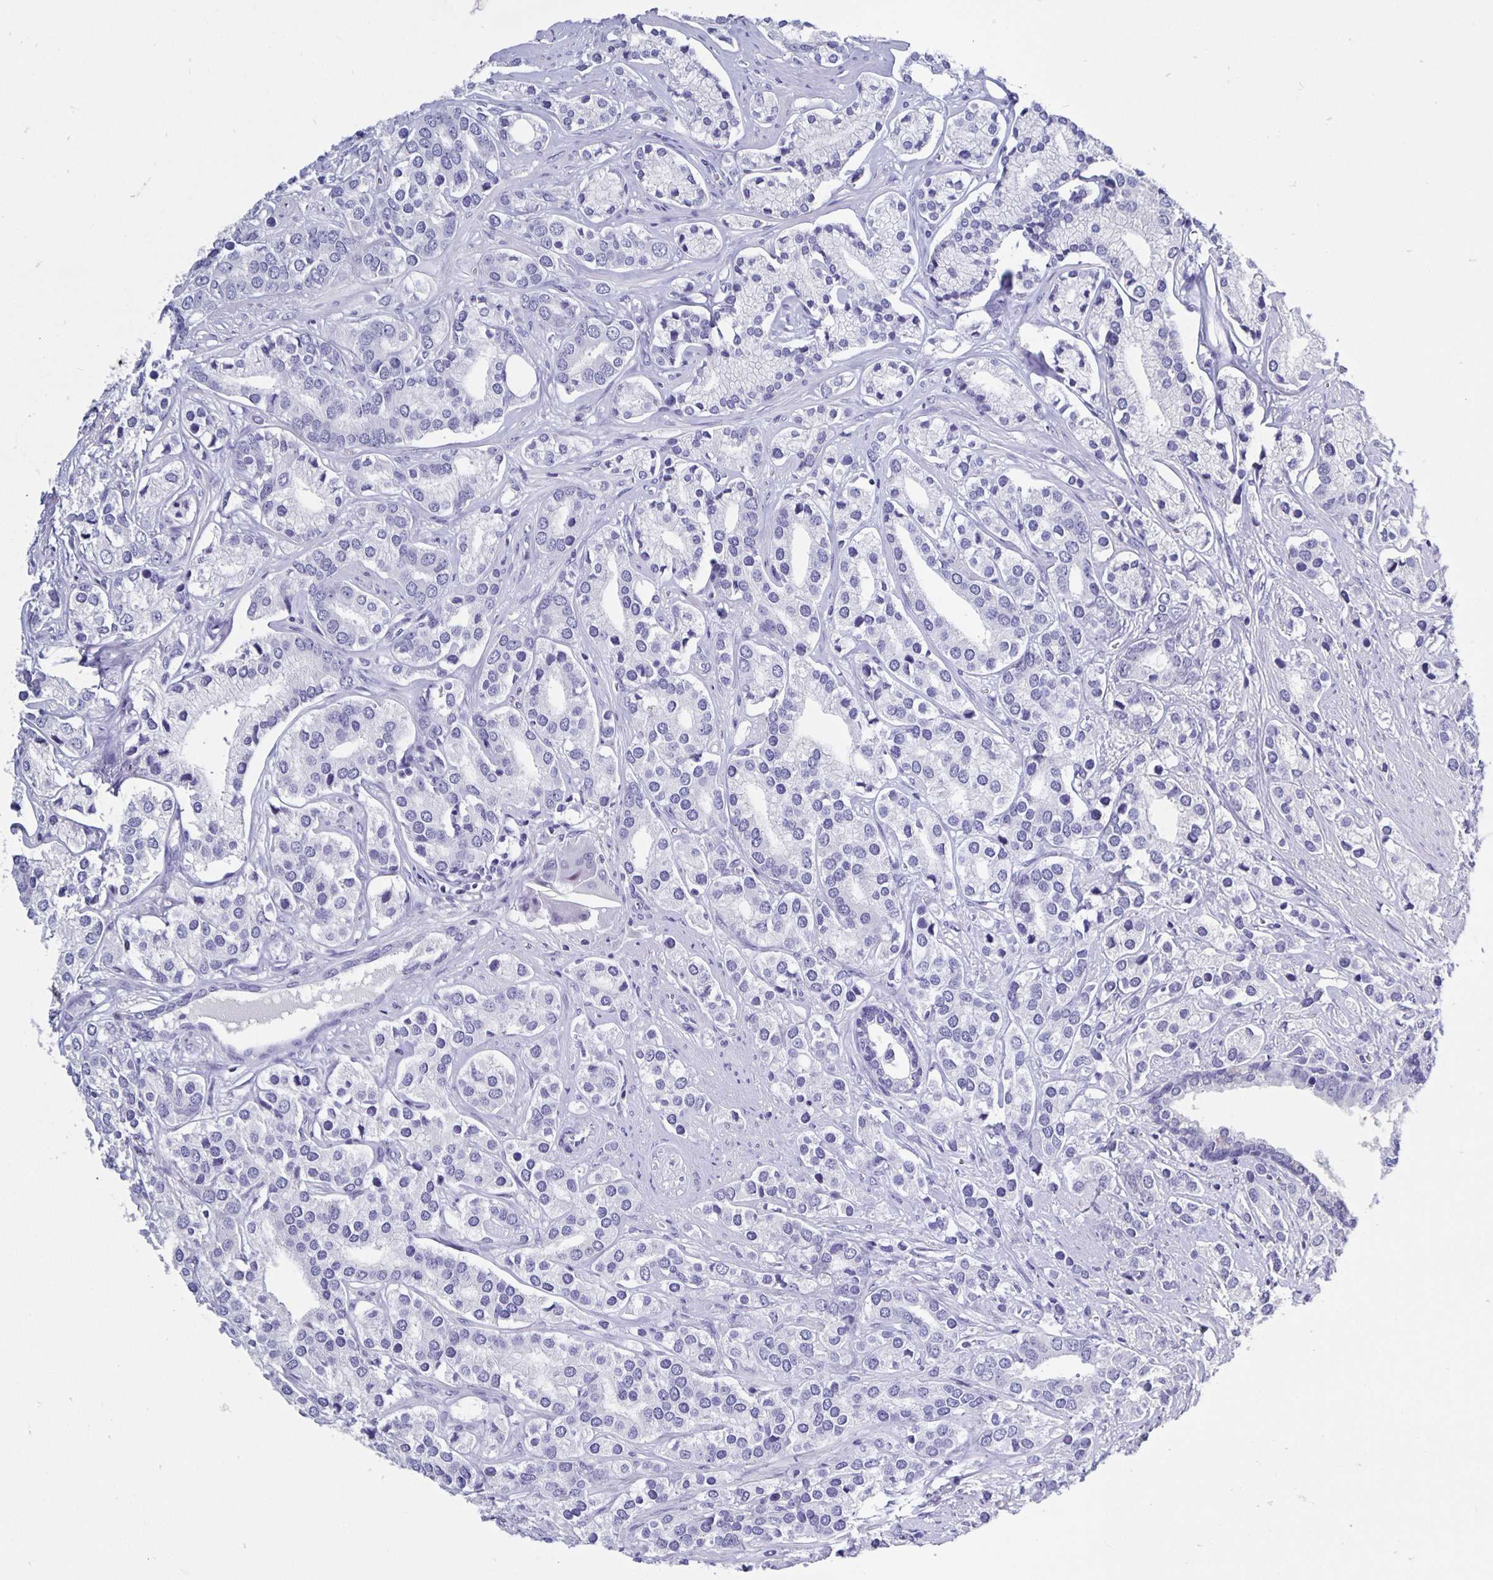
{"staining": {"intensity": "negative", "quantity": "none", "location": "none"}, "tissue": "prostate cancer", "cell_type": "Tumor cells", "image_type": "cancer", "snomed": [{"axis": "morphology", "description": "Adenocarcinoma, High grade"}, {"axis": "topography", "description": "Prostate"}], "caption": "Human prostate cancer (high-grade adenocarcinoma) stained for a protein using immunohistochemistry (IHC) demonstrates no expression in tumor cells.", "gene": "ODF3B", "patient": {"sex": "male", "age": 58}}